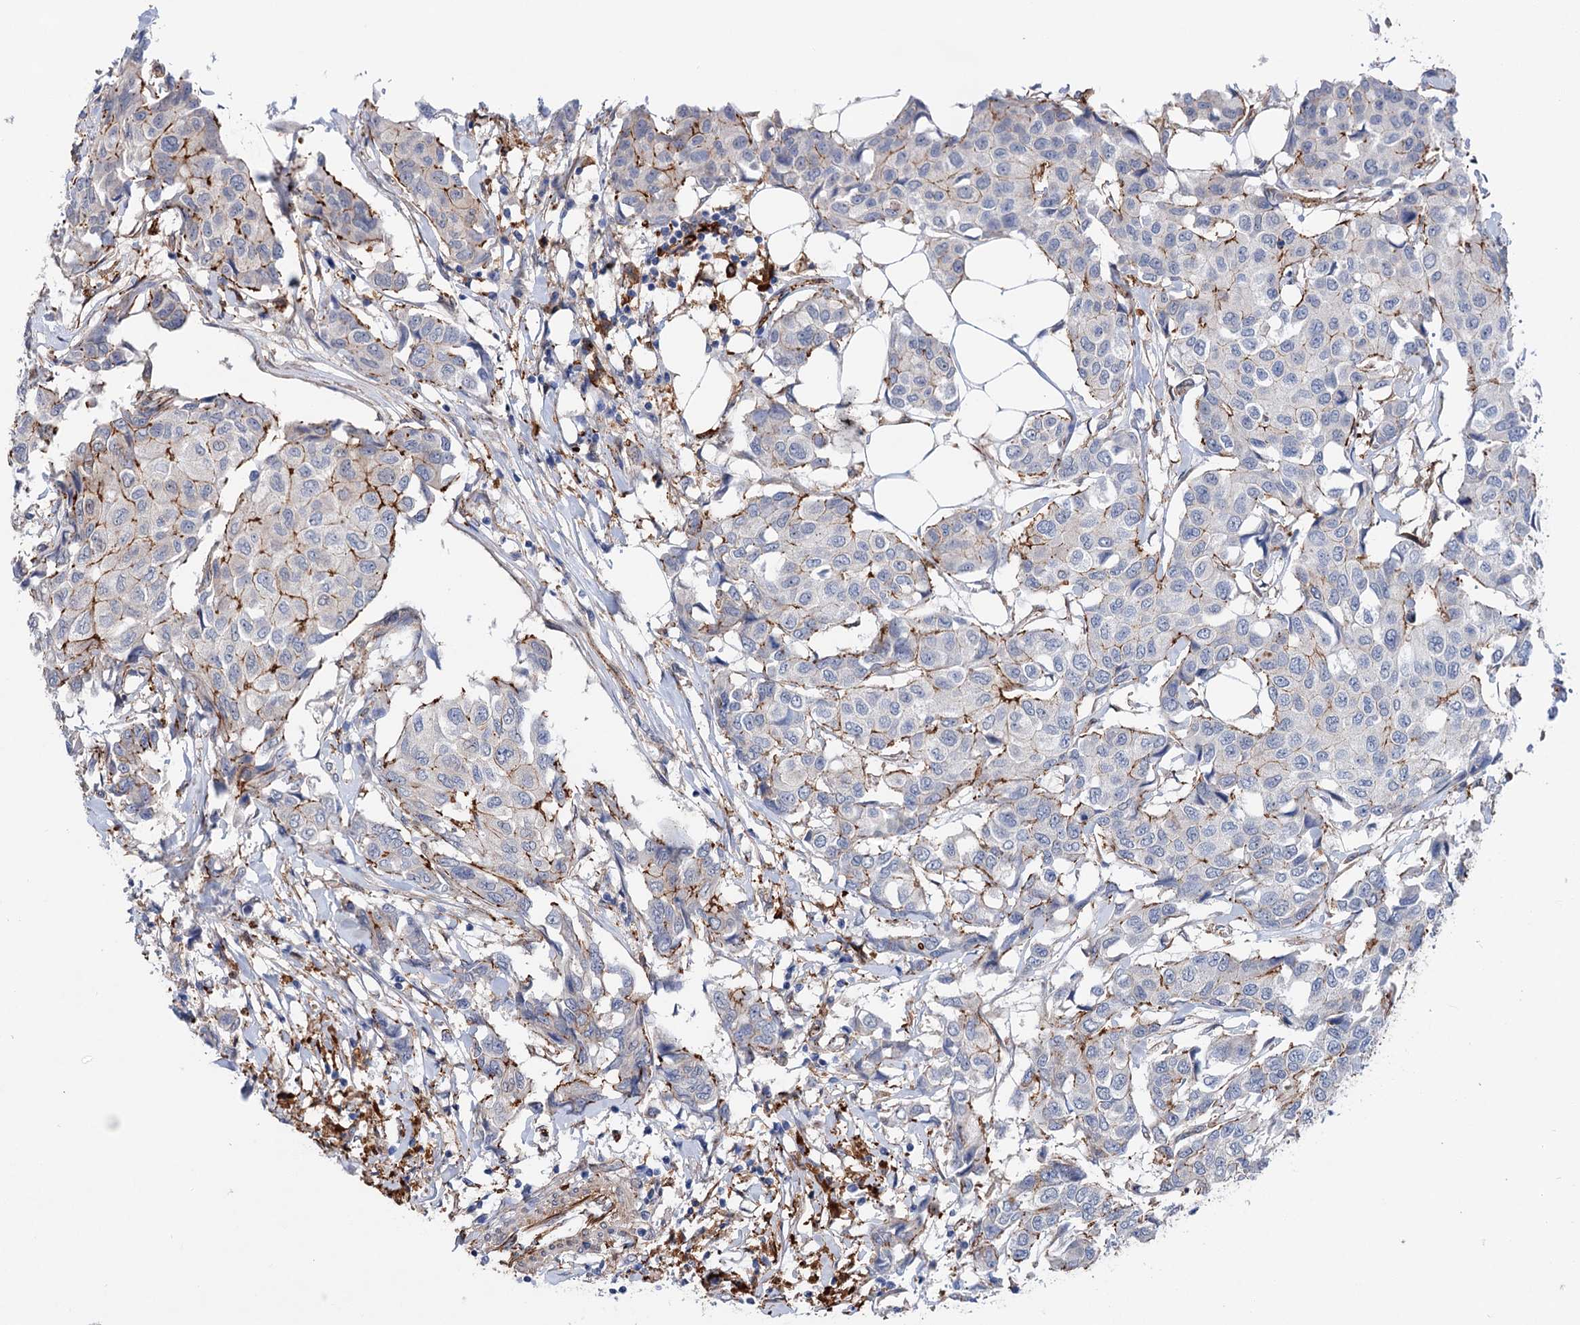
{"staining": {"intensity": "moderate", "quantity": "<25%", "location": "cytoplasmic/membranous"}, "tissue": "breast cancer", "cell_type": "Tumor cells", "image_type": "cancer", "snomed": [{"axis": "morphology", "description": "Duct carcinoma"}, {"axis": "topography", "description": "Breast"}], "caption": "This photomicrograph displays immunohistochemistry (IHC) staining of human invasive ductal carcinoma (breast), with low moderate cytoplasmic/membranous expression in approximately <25% of tumor cells.", "gene": "TMTC3", "patient": {"sex": "female", "age": 80}}